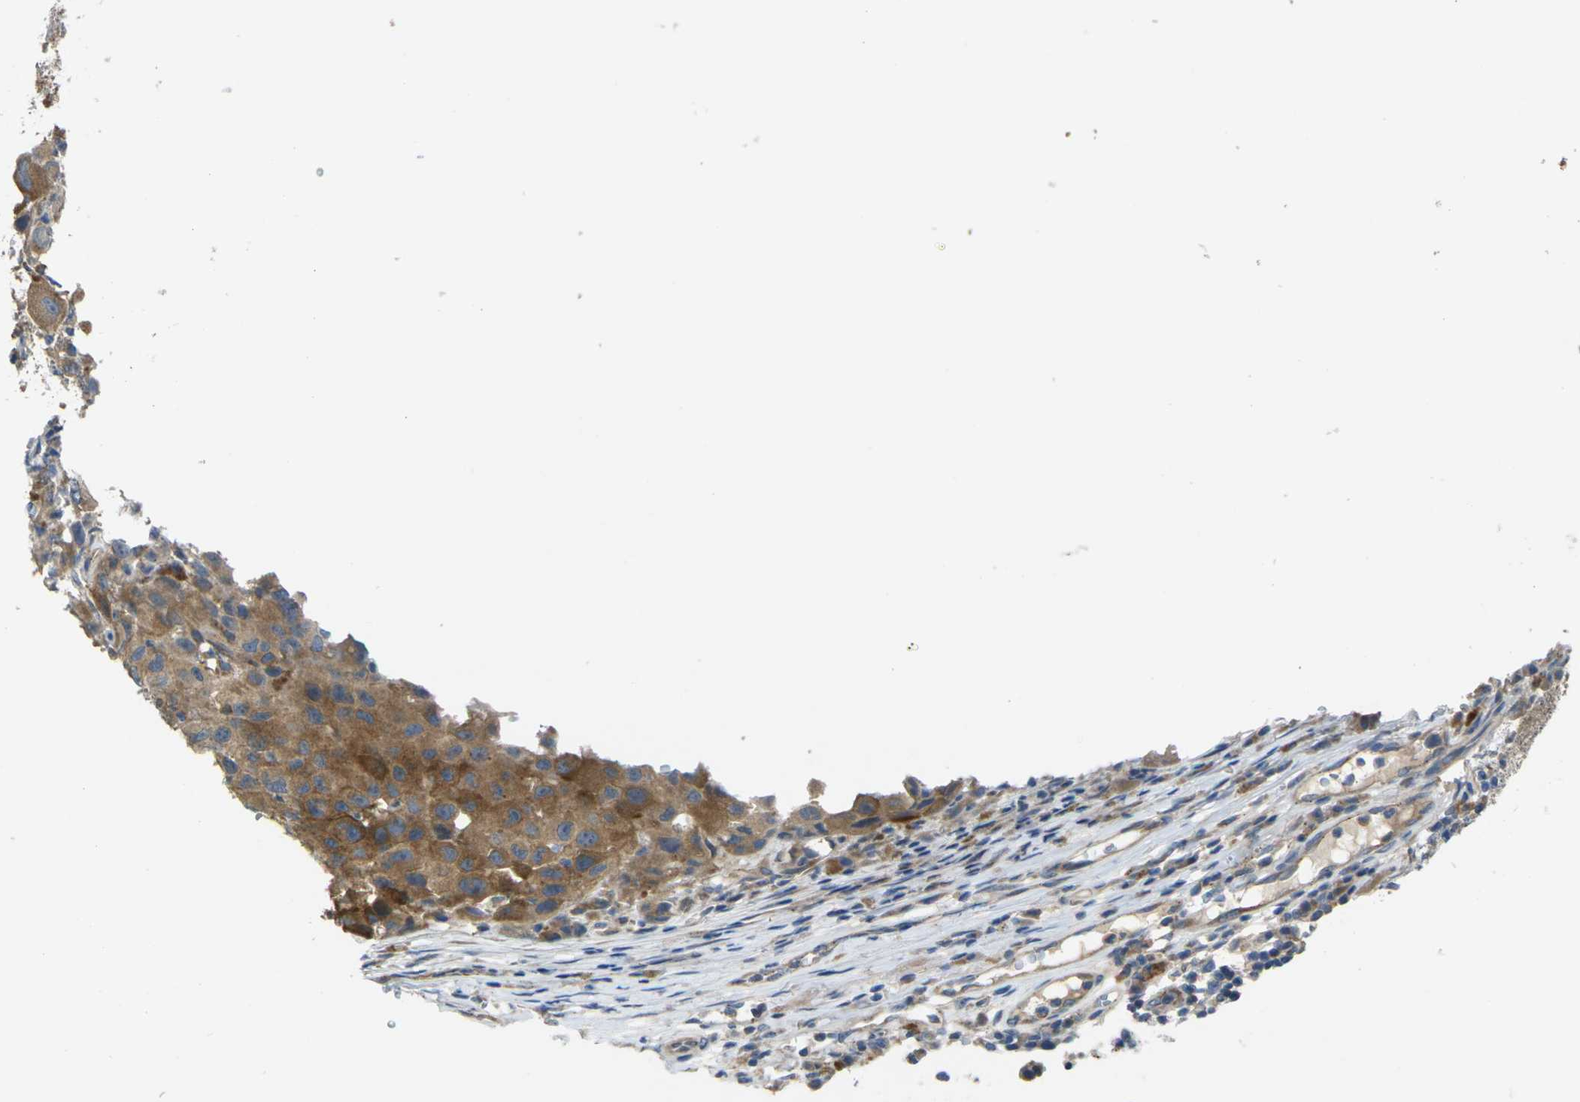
{"staining": {"intensity": "moderate", "quantity": ">75%", "location": "cytoplasmic/membranous"}, "tissue": "melanoma", "cell_type": "Tumor cells", "image_type": "cancer", "snomed": [{"axis": "morphology", "description": "Malignant melanoma, NOS"}, {"axis": "topography", "description": "Skin"}], "caption": "A brown stain labels moderate cytoplasmic/membranous expression of a protein in human malignant melanoma tumor cells.", "gene": "GNA12", "patient": {"sex": "female", "age": 46}}